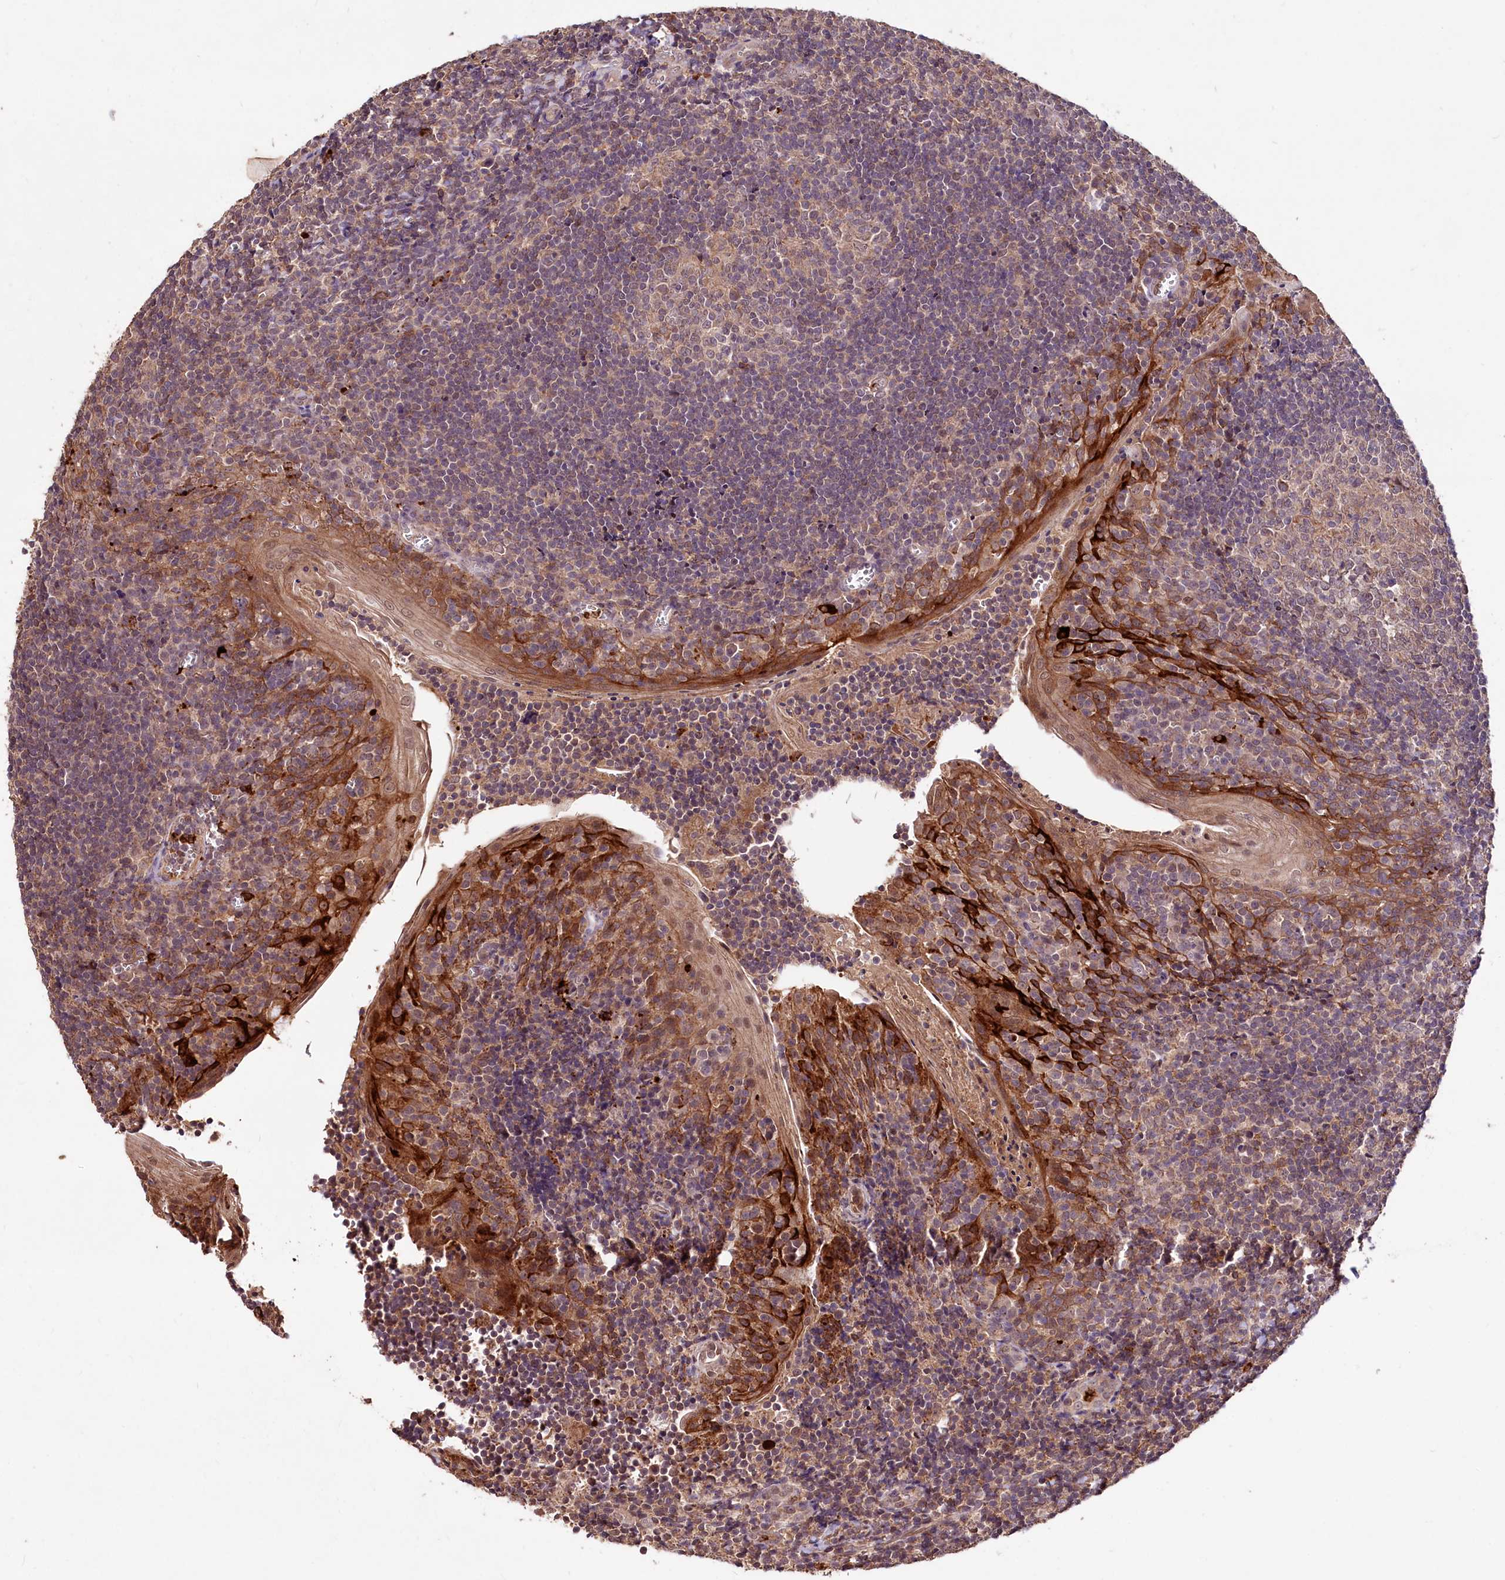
{"staining": {"intensity": "weak", "quantity": "25%-75%", "location": "nuclear"}, "tissue": "tonsil", "cell_type": "Germinal center cells", "image_type": "normal", "snomed": [{"axis": "morphology", "description": "Normal tissue, NOS"}, {"axis": "topography", "description": "Tonsil"}], "caption": "Immunohistochemical staining of unremarkable tonsil displays low levels of weak nuclear positivity in approximately 25%-75% of germinal center cells.", "gene": "KLRB1", "patient": {"sex": "male", "age": 27}}